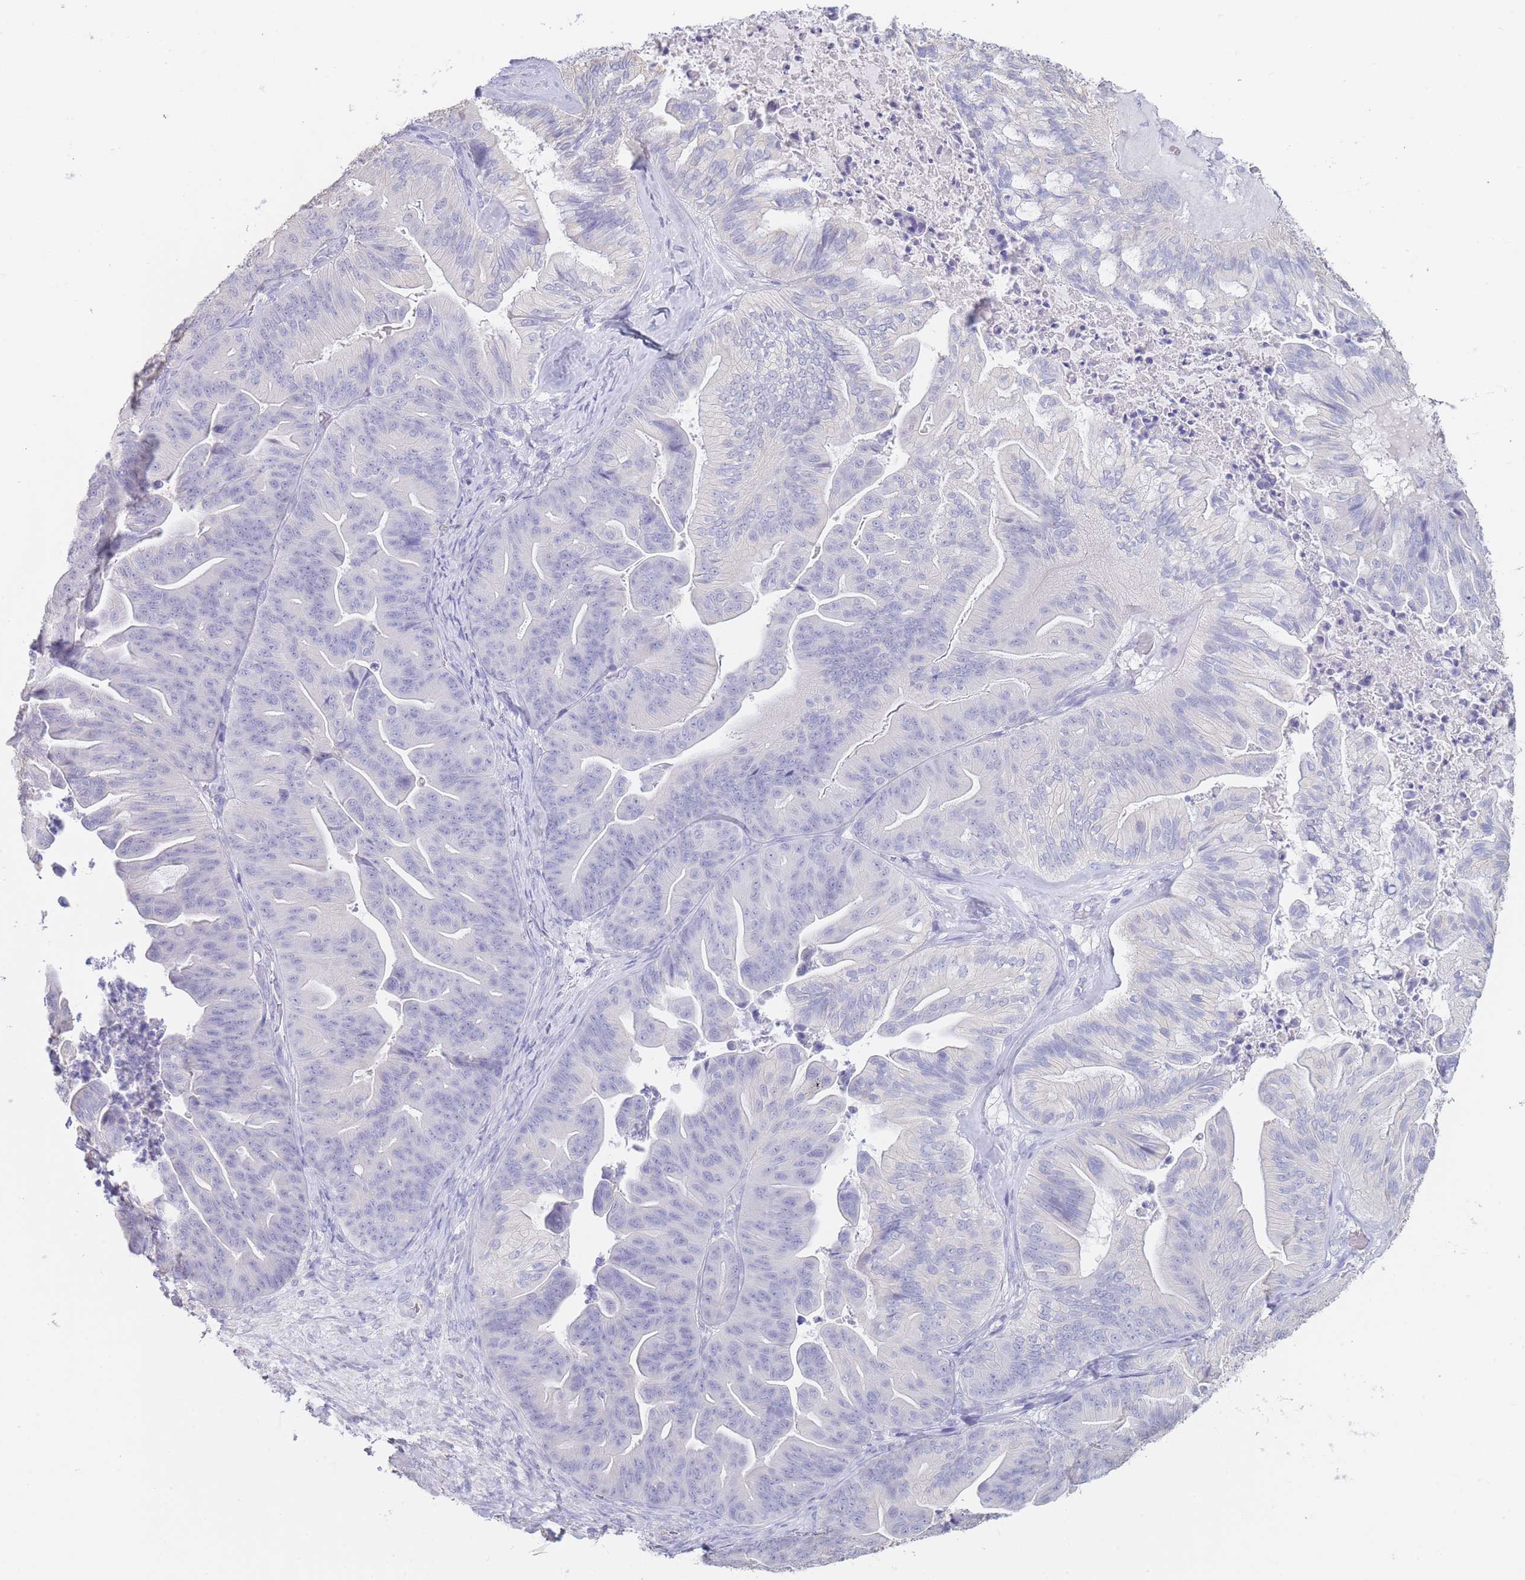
{"staining": {"intensity": "negative", "quantity": "none", "location": "none"}, "tissue": "ovarian cancer", "cell_type": "Tumor cells", "image_type": "cancer", "snomed": [{"axis": "morphology", "description": "Cystadenocarcinoma, mucinous, NOS"}, {"axis": "topography", "description": "Ovary"}], "caption": "Tumor cells are negative for protein expression in human mucinous cystadenocarcinoma (ovarian).", "gene": "CD37", "patient": {"sex": "female", "age": 67}}